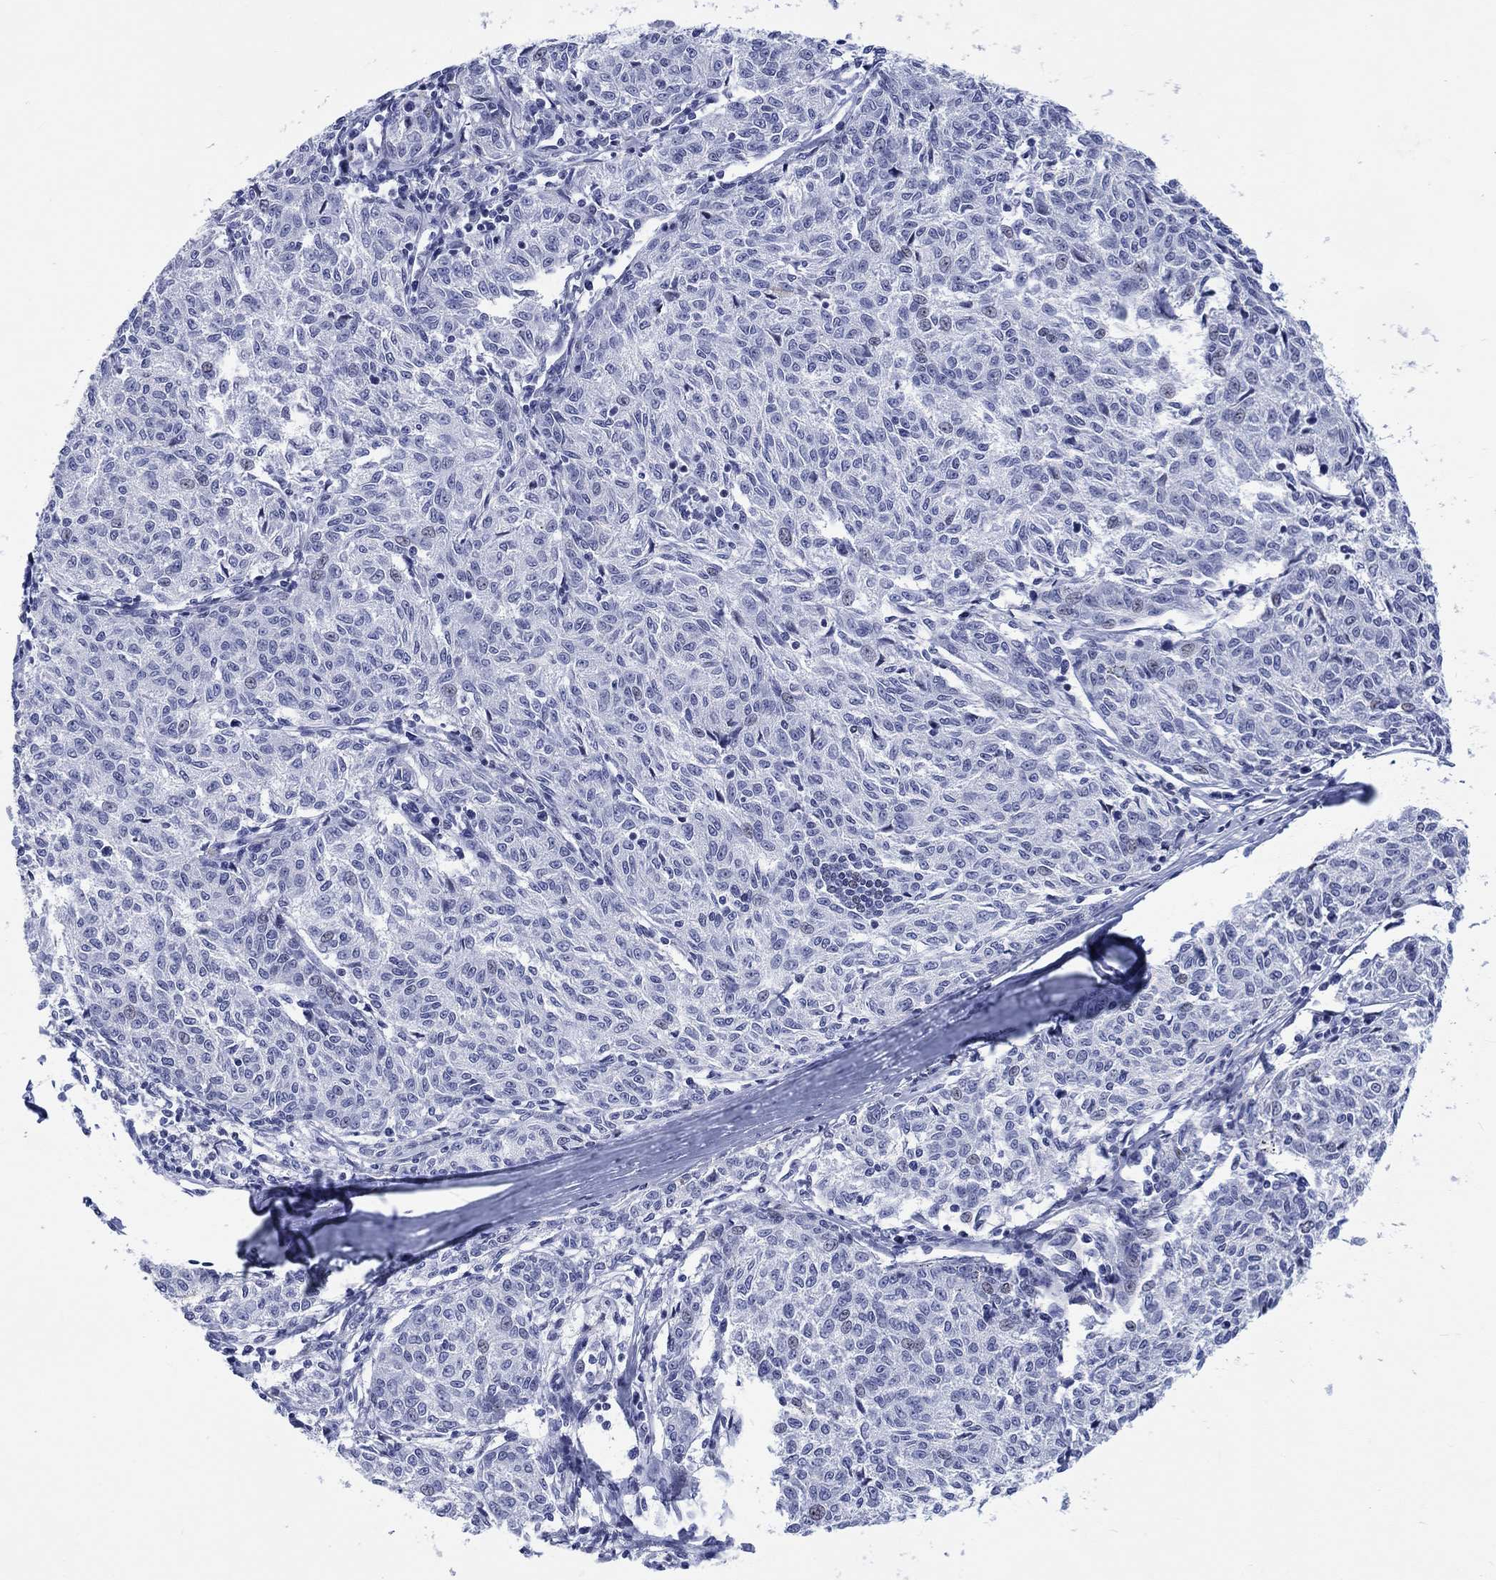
{"staining": {"intensity": "negative", "quantity": "none", "location": "none"}, "tissue": "melanoma", "cell_type": "Tumor cells", "image_type": "cancer", "snomed": [{"axis": "morphology", "description": "Malignant melanoma, NOS"}, {"axis": "topography", "description": "Skin"}], "caption": "Immunohistochemistry (IHC) of human melanoma shows no staining in tumor cells.", "gene": "CDCA2", "patient": {"sex": "female", "age": 72}}